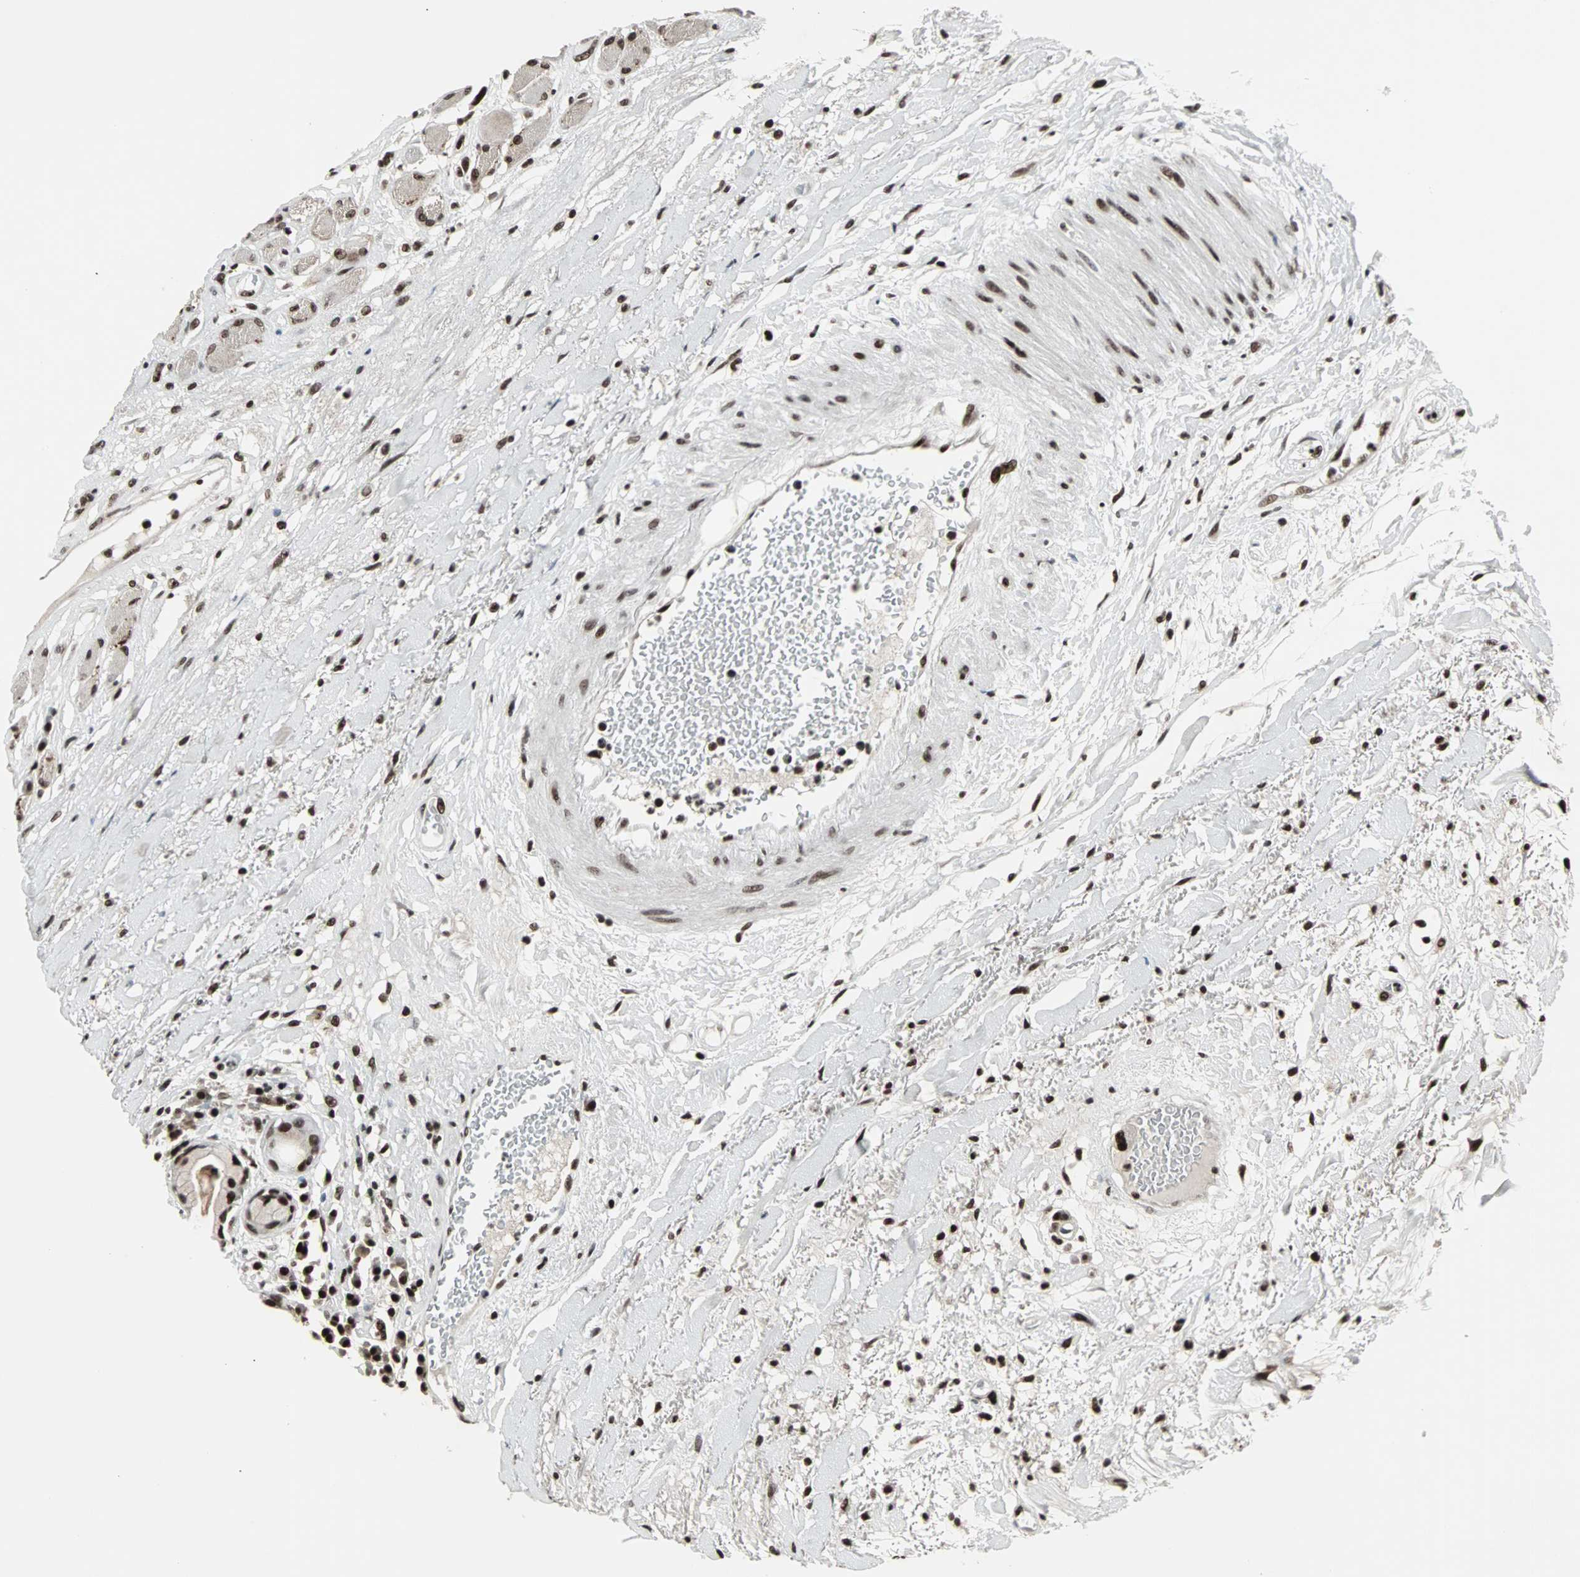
{"staining": {"intensity": "strong", "quantity": ">75%", "location": "nuclear"}, "tissue": "head and neck cancer", "cell_type": "Tumor cells", "image_type": "cancer", "snomed": [{"axis": "morphology", "description": "Squamous cell carcinoma, NOS"}, {"axis": "topography", "description": "Head-Neck"}], "caption": "Brown immunohistochemical staining in head and neck squamous cell carcinoma shows strong nuclear staining in approximately >75% of tumor cells. The protein of interest is shown in brown color, while the nuclei are stained blue.", "gene": "PNKP", "patient": {"sex": "male", "age": 62}}